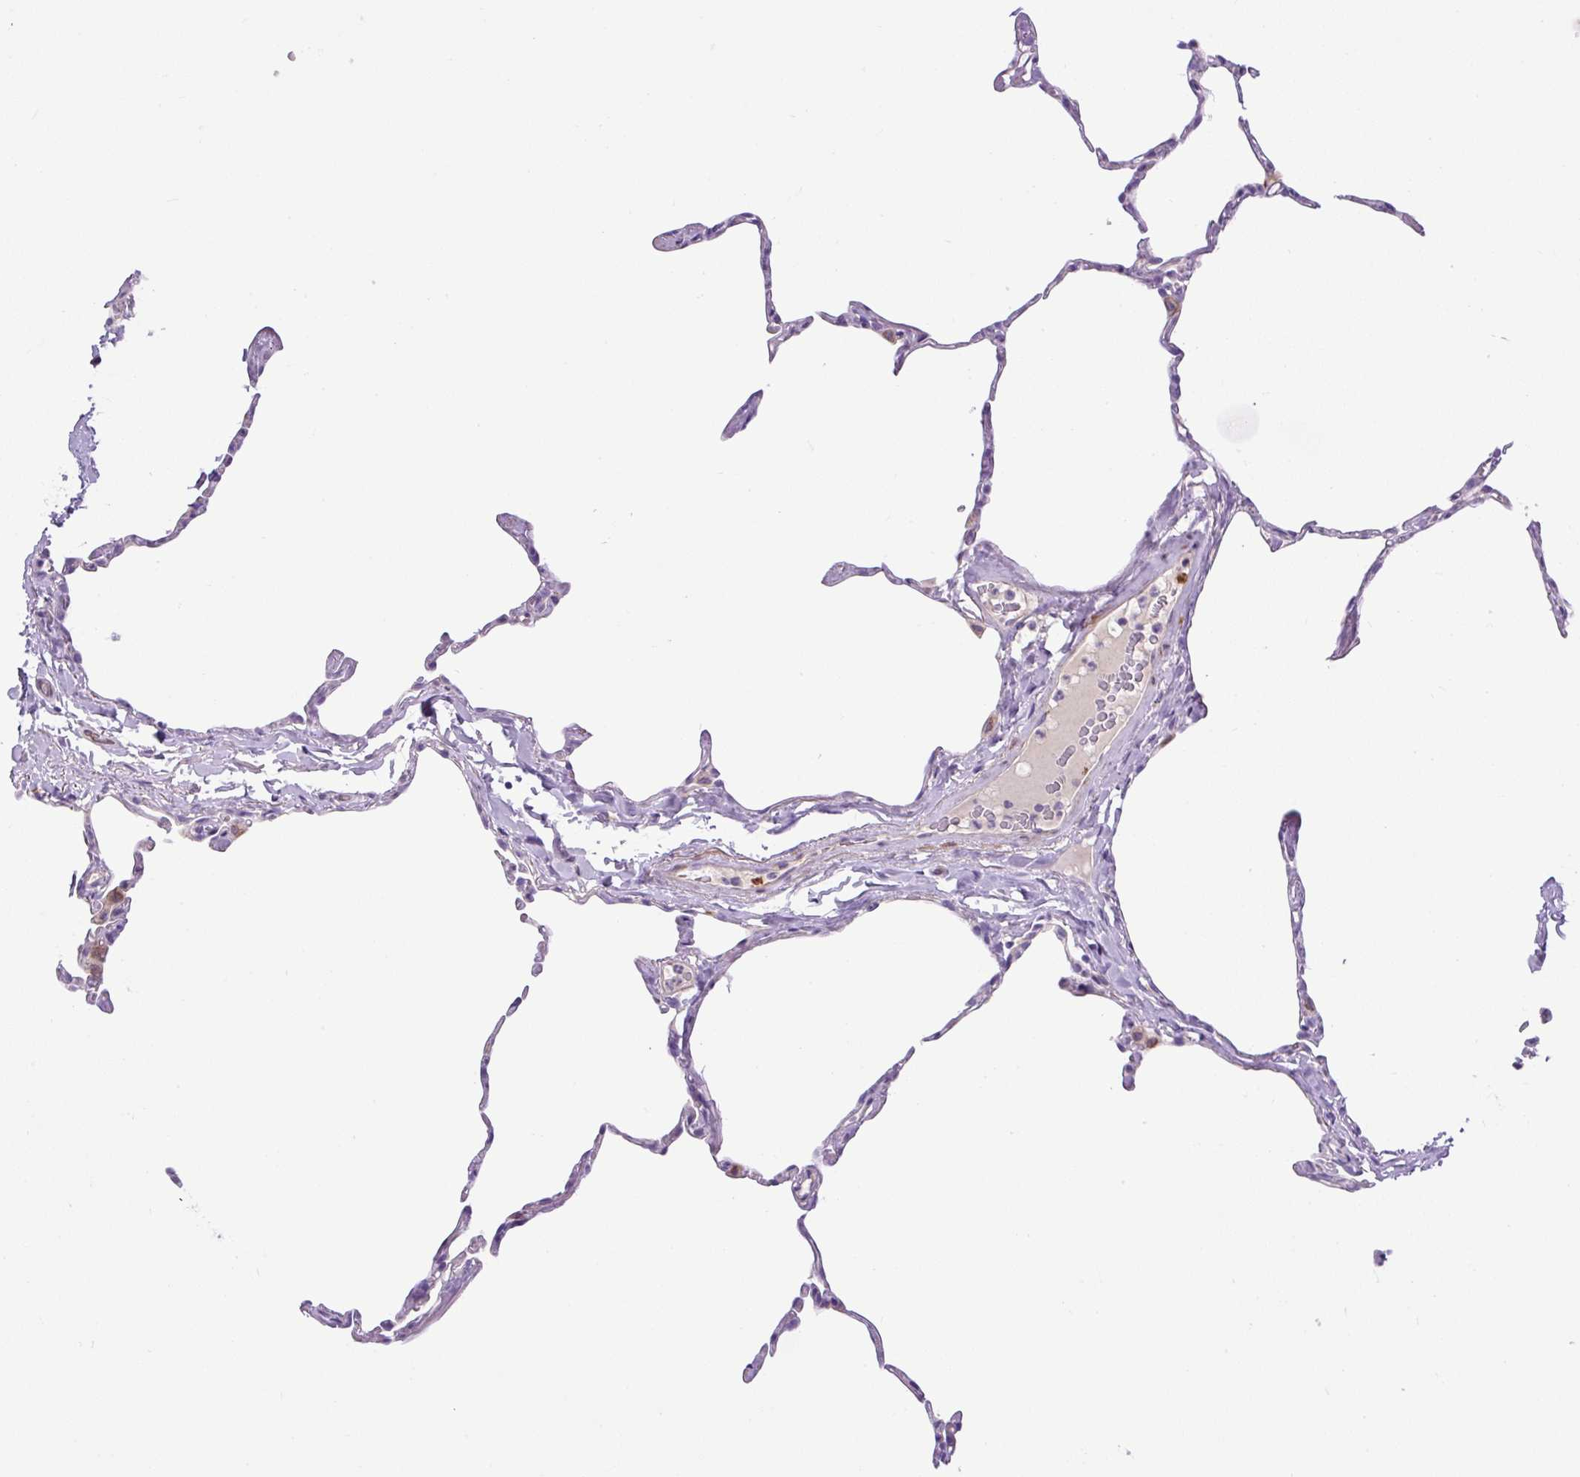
{"staining": {"intensity": "negative", "quantity": "none", "location": "none"}, "tissue": "lung", "cell_type": "Alveolar cells", "image_type": "normal", "snomed": [{"axis": "morphology", "description": "Normal tissue, NOS"}, {"axis": "topography", "description": "Lung"}], "caption": "A high-resolution micrograph shows immunohistochemistry staining of benign lung, which exhibits no significant expression in alveolar cells.", "gene": "VWA7", "patient": {"sex": "male", "age": 65}}